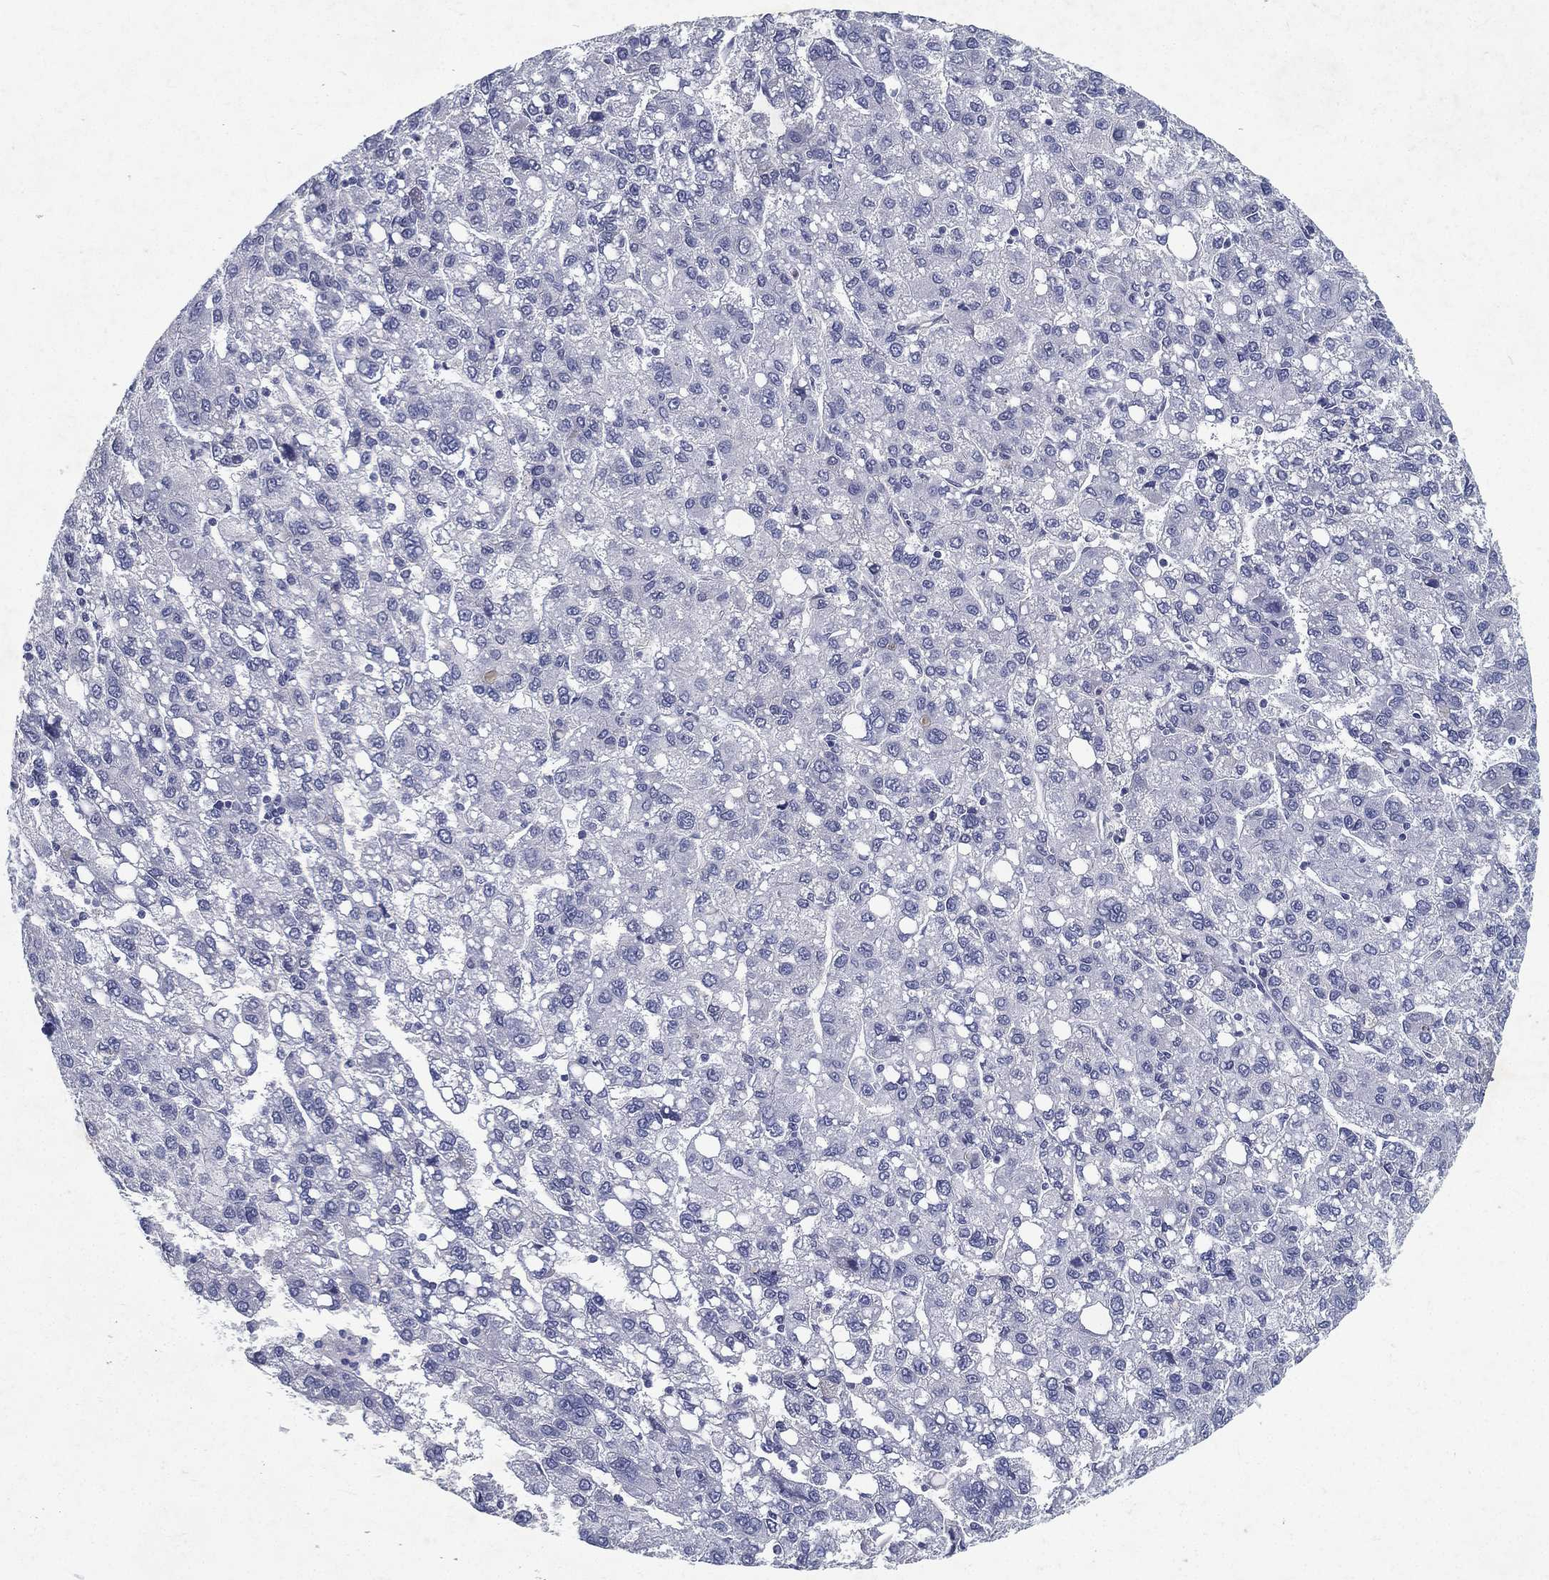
{"staining": {"intensity": "negative", "quantity": "none", "location": "none"}, "tissue": "liver cancer", "cell_type": "Tumor cells", "image_type": "cancer", "snomed": [{"axis": "morphology", "description": "Carcinoma, Hepatocellular, NOS"}, {"axis": "topography", "description": "Liver"}], "caption": "A high-resolution photomicrograph shows immunohistochemistry (IHC) staining of liver hepatocellular carcinoma, which exhibits no significant staining in tumor cells.", "gene": "RGS13", "patient": {"sex": "female", "age": 82}}